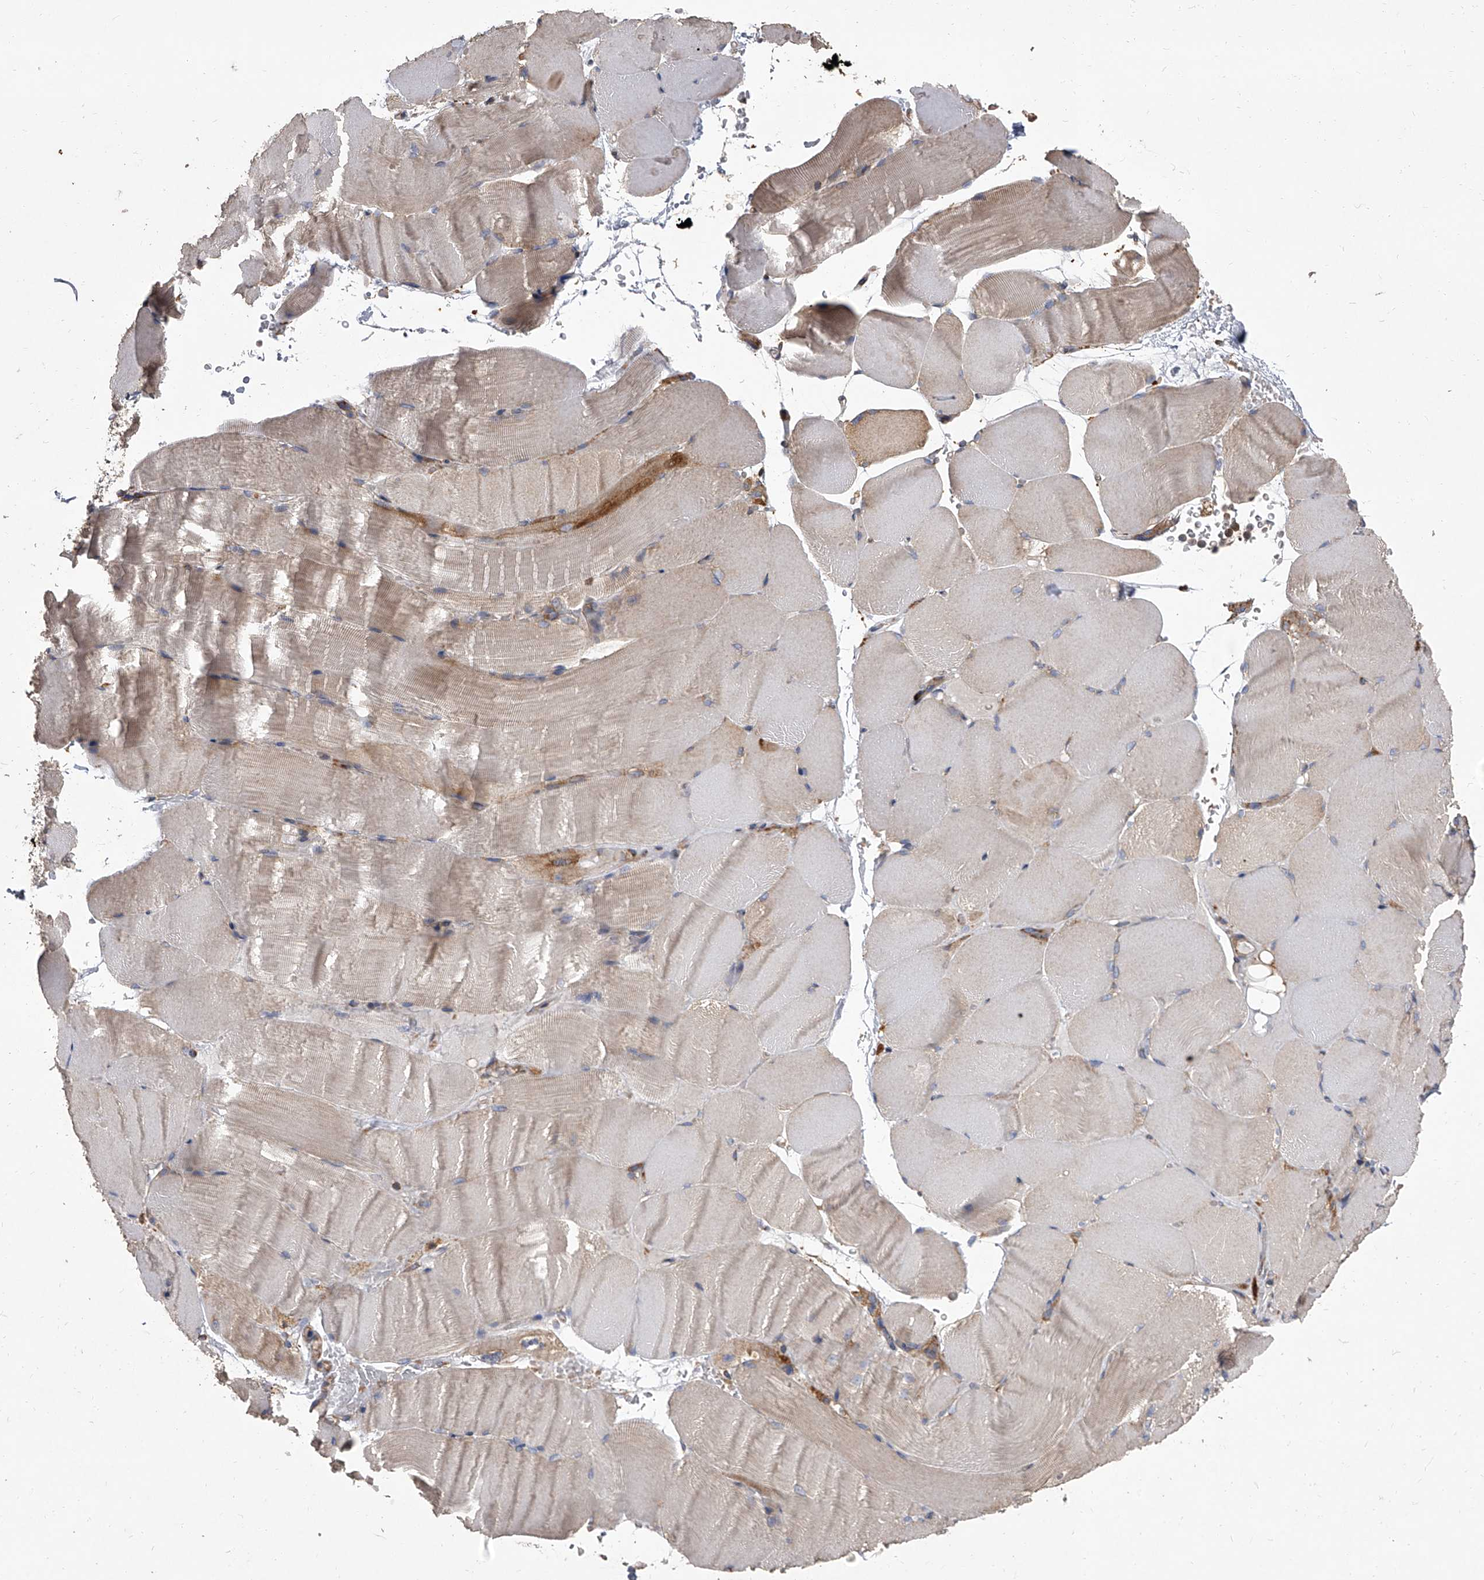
{"staining": {"intensity": "weak", "quantity": "<25%", "location": "cytoplasmic/membranous"}, "tissue": "skeletal muscle", "cell_type": "Myocytes", "image_type": "normal", "snomed": [{"axis": "morphology", "description": "Normal tissue, NOS"}, {"axis": "topography", "description": "Skeletal muscle"}, {"axis": "topography", "description": "Parathyroid gland"}], "caption": "Immunohistochemistry histopathology image of unremarkable human skeletal muscle stained for a protein (brown), which reveals no staining in myocytes.", "gene": "EIF2S2", "patient": {"sex": "female", "age": 37}}